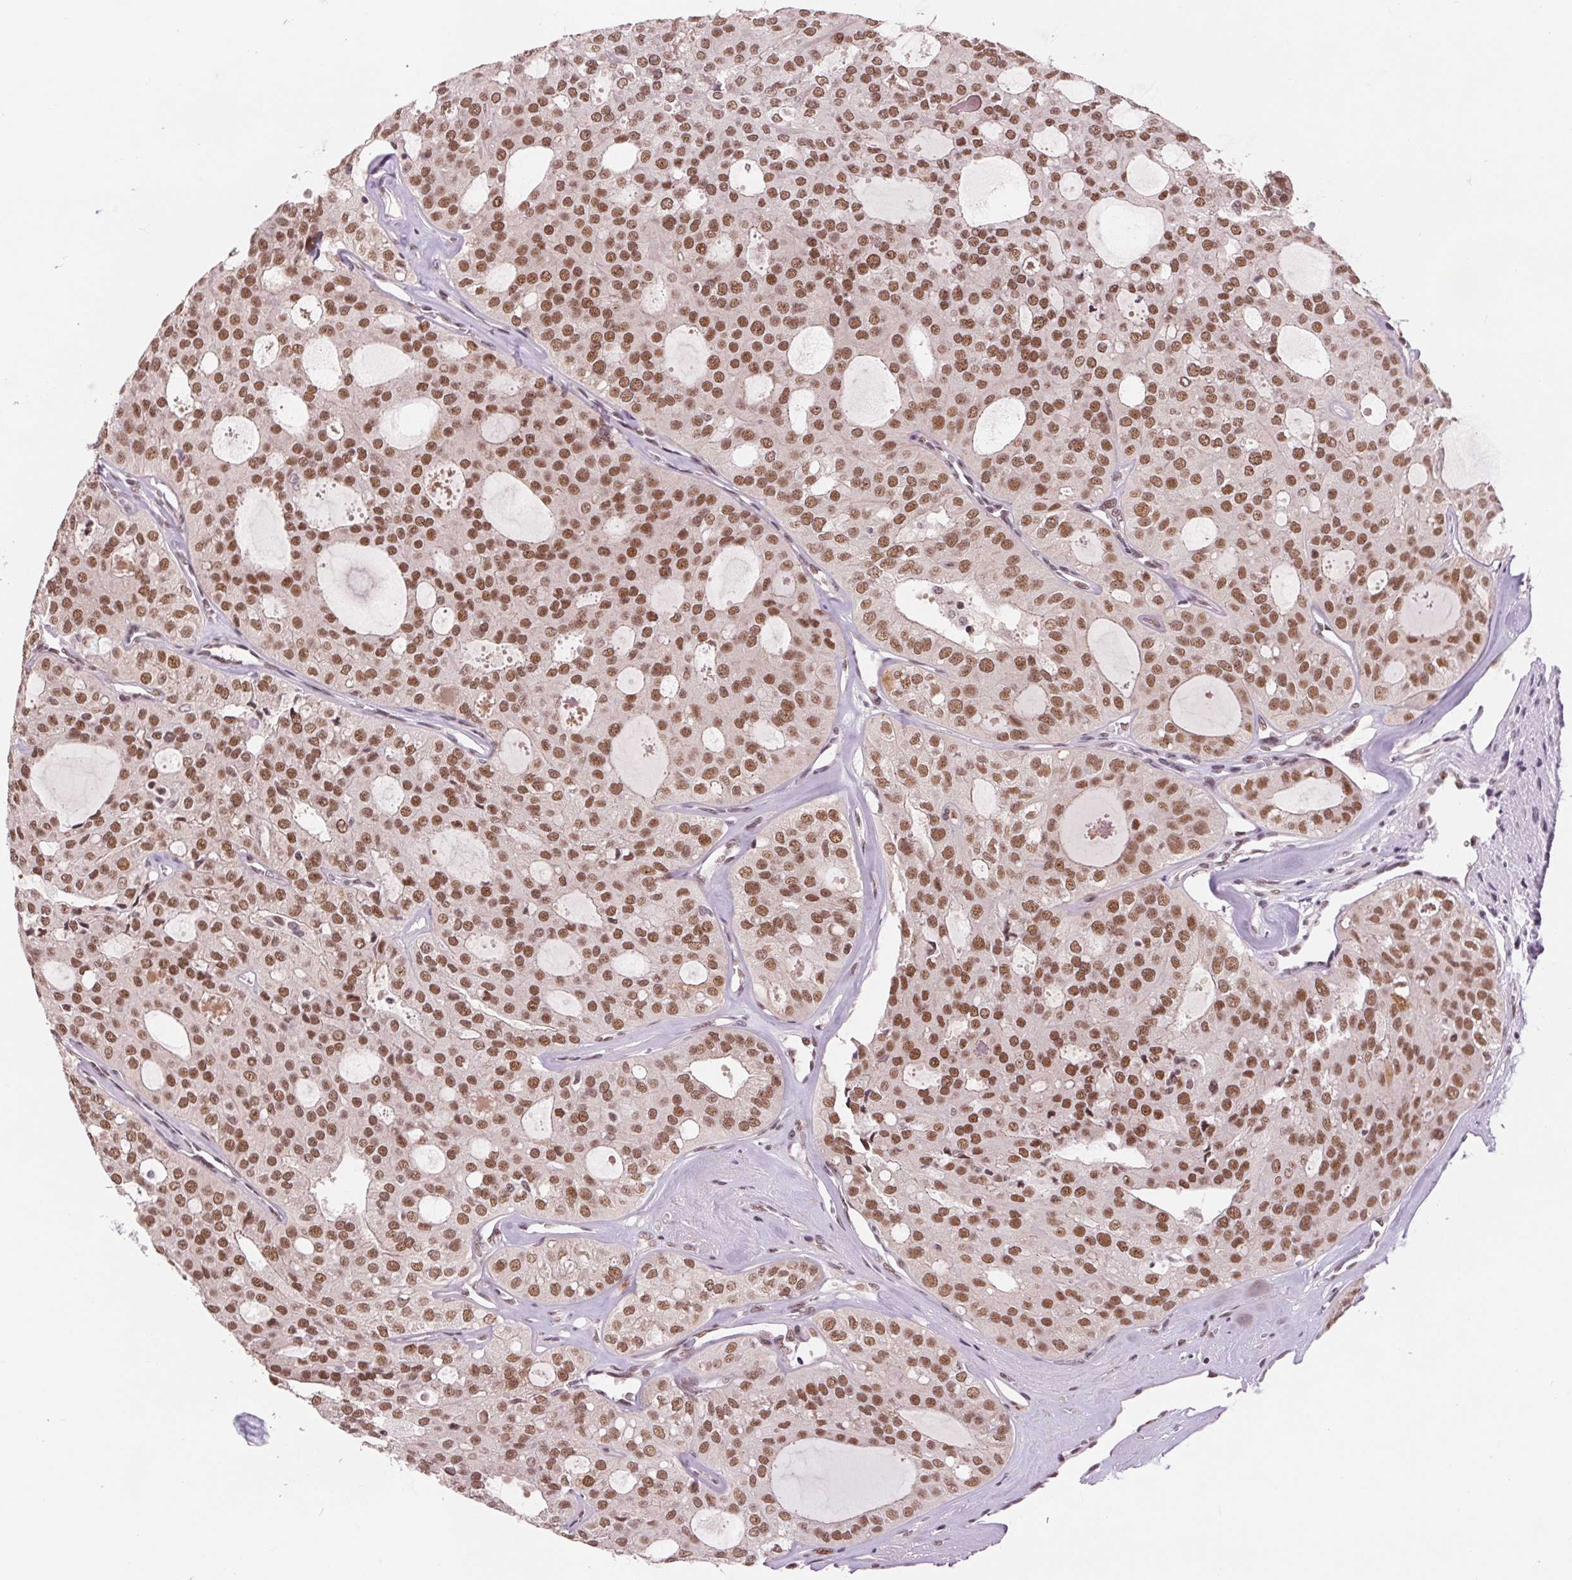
{"staining": {"intensity": "moderate", "quantity": ">75%", "location": "nuclear"}, "tissue": "thyroid cancer", "cell_type": "Tumor cells", "image_type": "cancer", "snomed": [{"axis": "morphology", "description": "Follicular adenoma carcinoma, NOS"}, {"axis": "topography", "description": "Thyroid gland"}], "caption": "Approximately >75% of tumor cells in human thyroid cancer (follicular adenoma carcinoma) display moderate nuclear protein positivity as visualized by brown immunohistochemical staining.", "gene": "CD2BP2", "patient": {"sex": "male", "age": 75}}